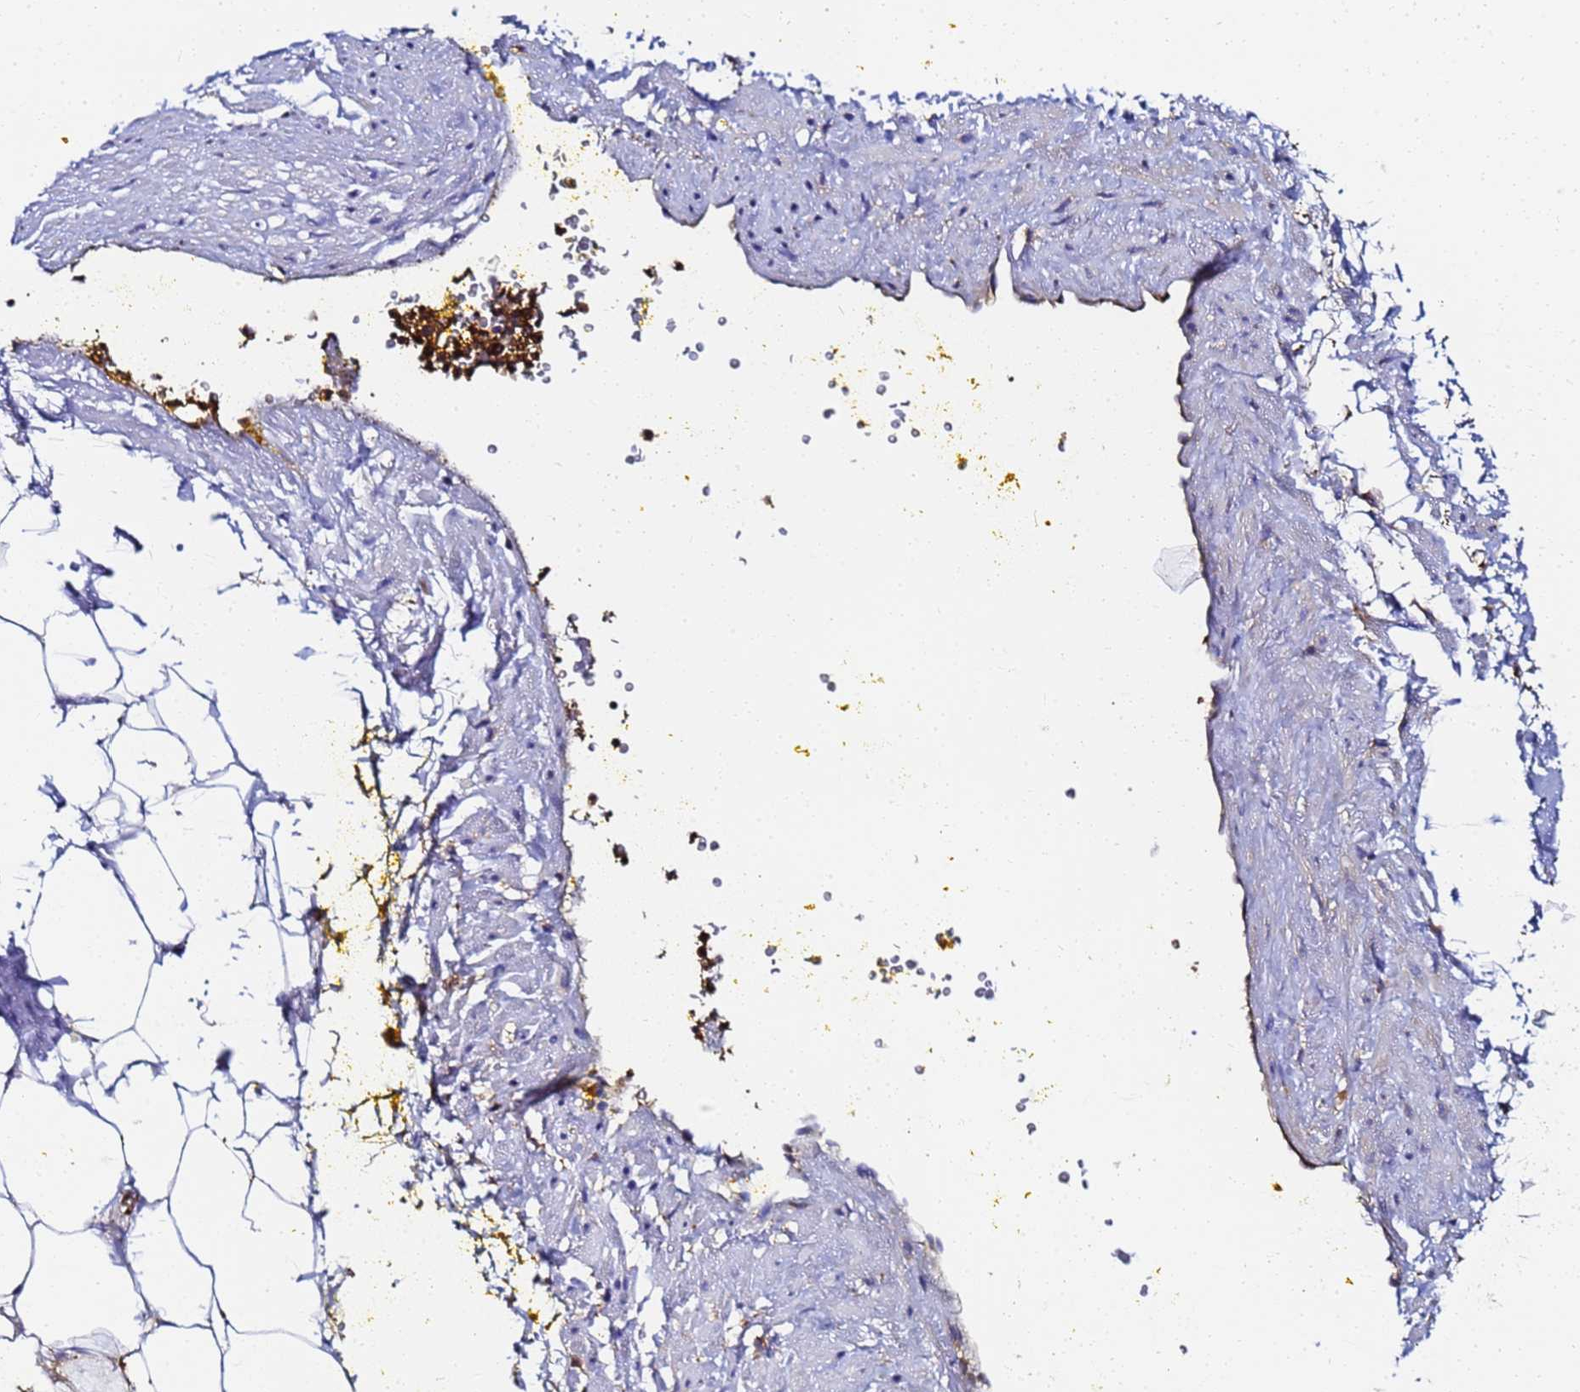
{"staining": {"intensity": "negative", "quantity": "none", "location": "none"}, "tissue": "adipose tissue", "cell_type": "Adipocytes", "image_type": "normal", "snomed": [{"axis": "morphology", "description": "Normal tissue, NOS"}, {"axis": "morphology", "description": "Adenocarcinoma, Low grade"}, {"axis": "topography", "description": "Prostate"}, {"axis": "topography", "description": "Peripheral nerve tissue"}], "caption": "A high-resolution photomicrograph shows immunohistochemistry (IHC) staining of unremarkable adipose tissue, which demonstrates no significant positivity in adipocytes. (Stains: DAB immunohistochemistry (IHC) with hematoxylin counter stain, Microscopy: brightfield microscopy at high magnification).", "gene": "NME1", "patient": {"sex": "male", "age": 63}}